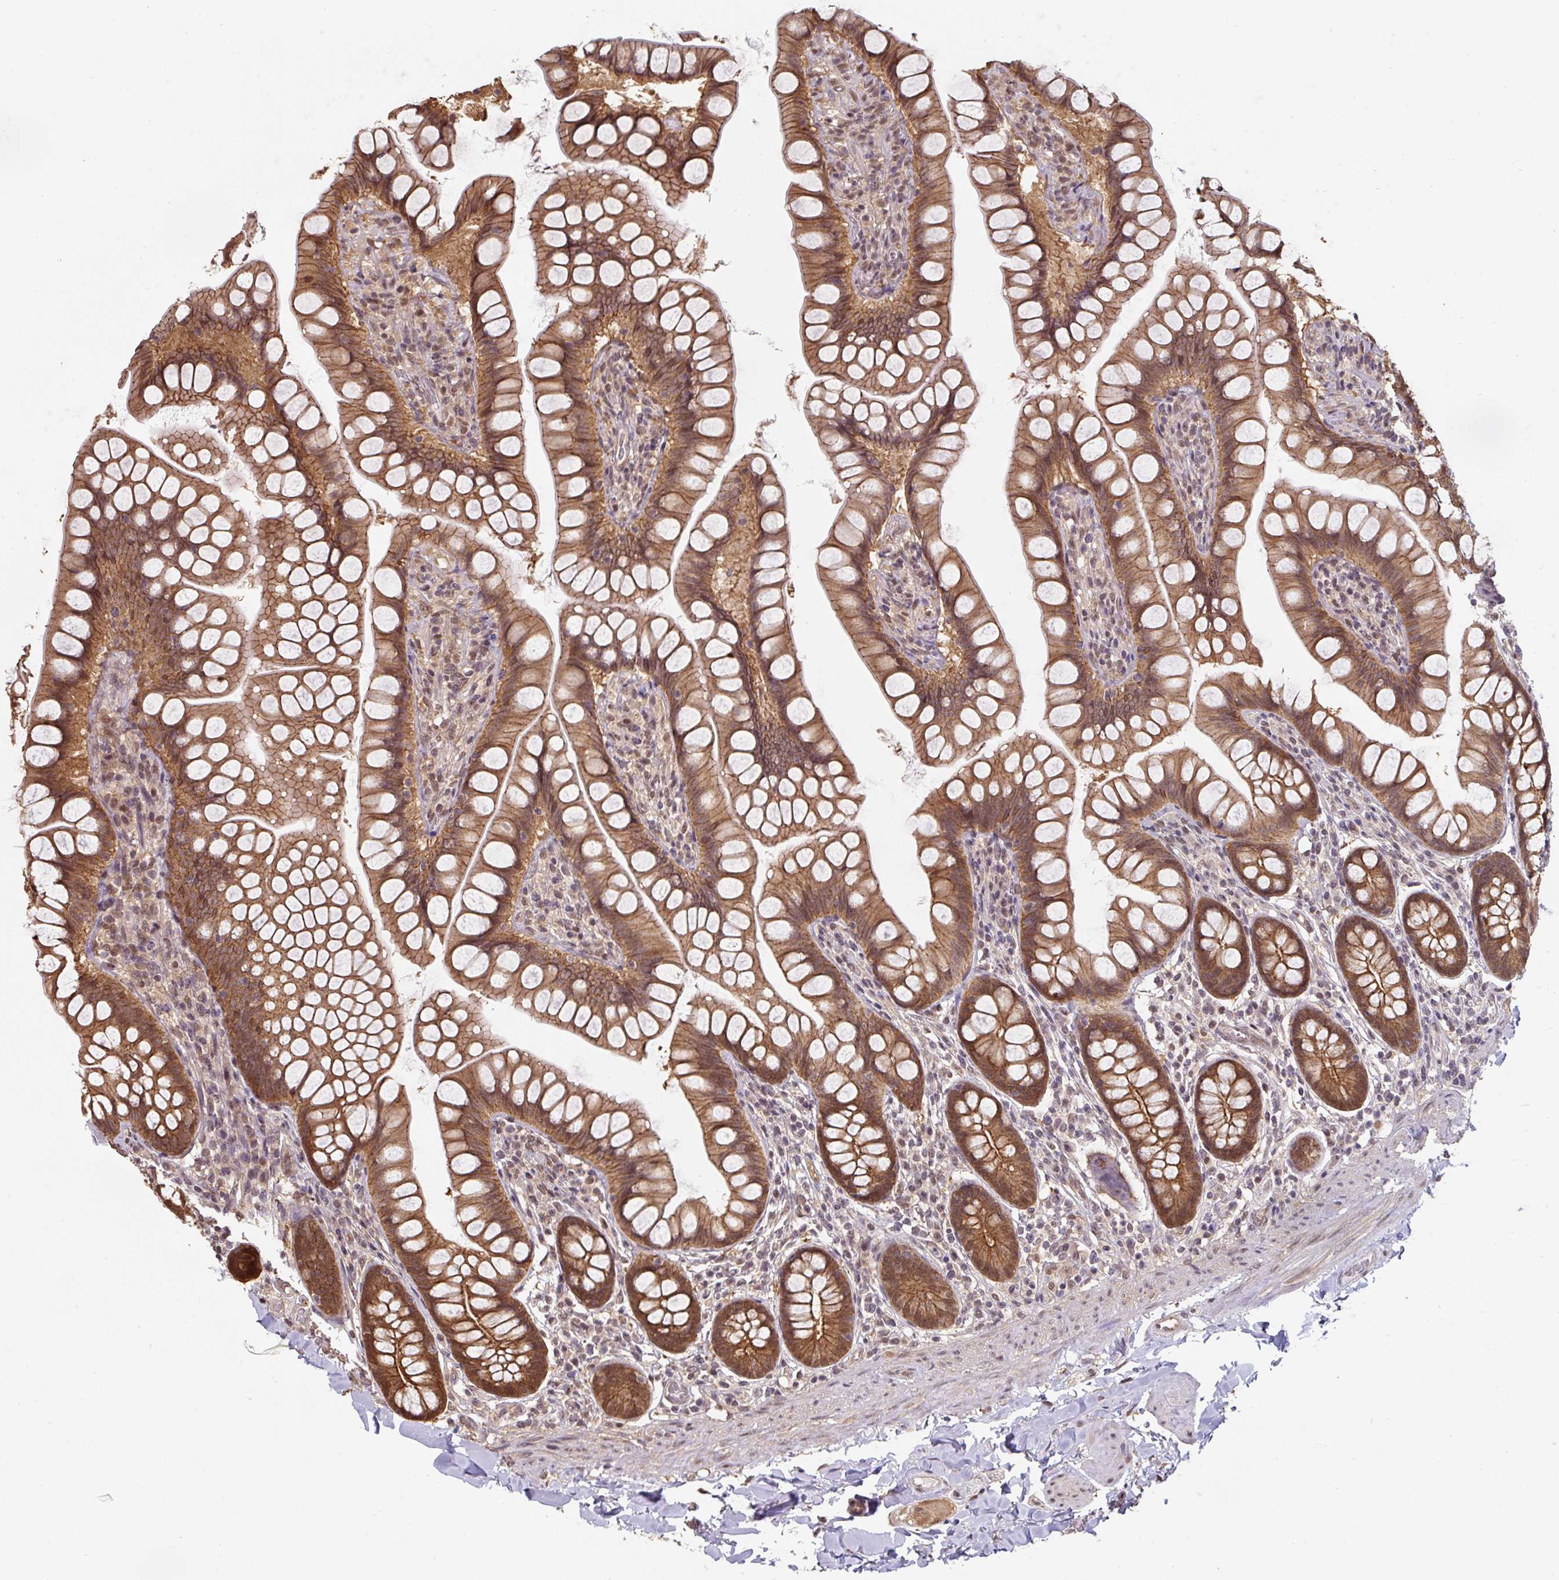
{"staining": {"intensity": "moderate", "quantity": ">75%", "location": "cytoplasmic/membranous,nuclear"}, "tissue": "small intestine", "cell_type": "Glandular cells", "image_type": "normal", "snomed": [{"axis": "morphology", "description": "Normal tissue, NOS"}, {"axis": "topography", "description": "Small intestine"}], "caption": "The photomicrograph exhibits staining of normal small intestine, revealing moderate cytoplasmic/membranous,nuclear protein staining (brown color) within glandular cells. The staining is performed using DAB (3,3'-diaminobenzidine) brown chromogen to label protein expression. The nuclei are counter-stained blue using hematoxylin.", "gene": "ST13", "patient": {"sex": "male", "age": 70}}